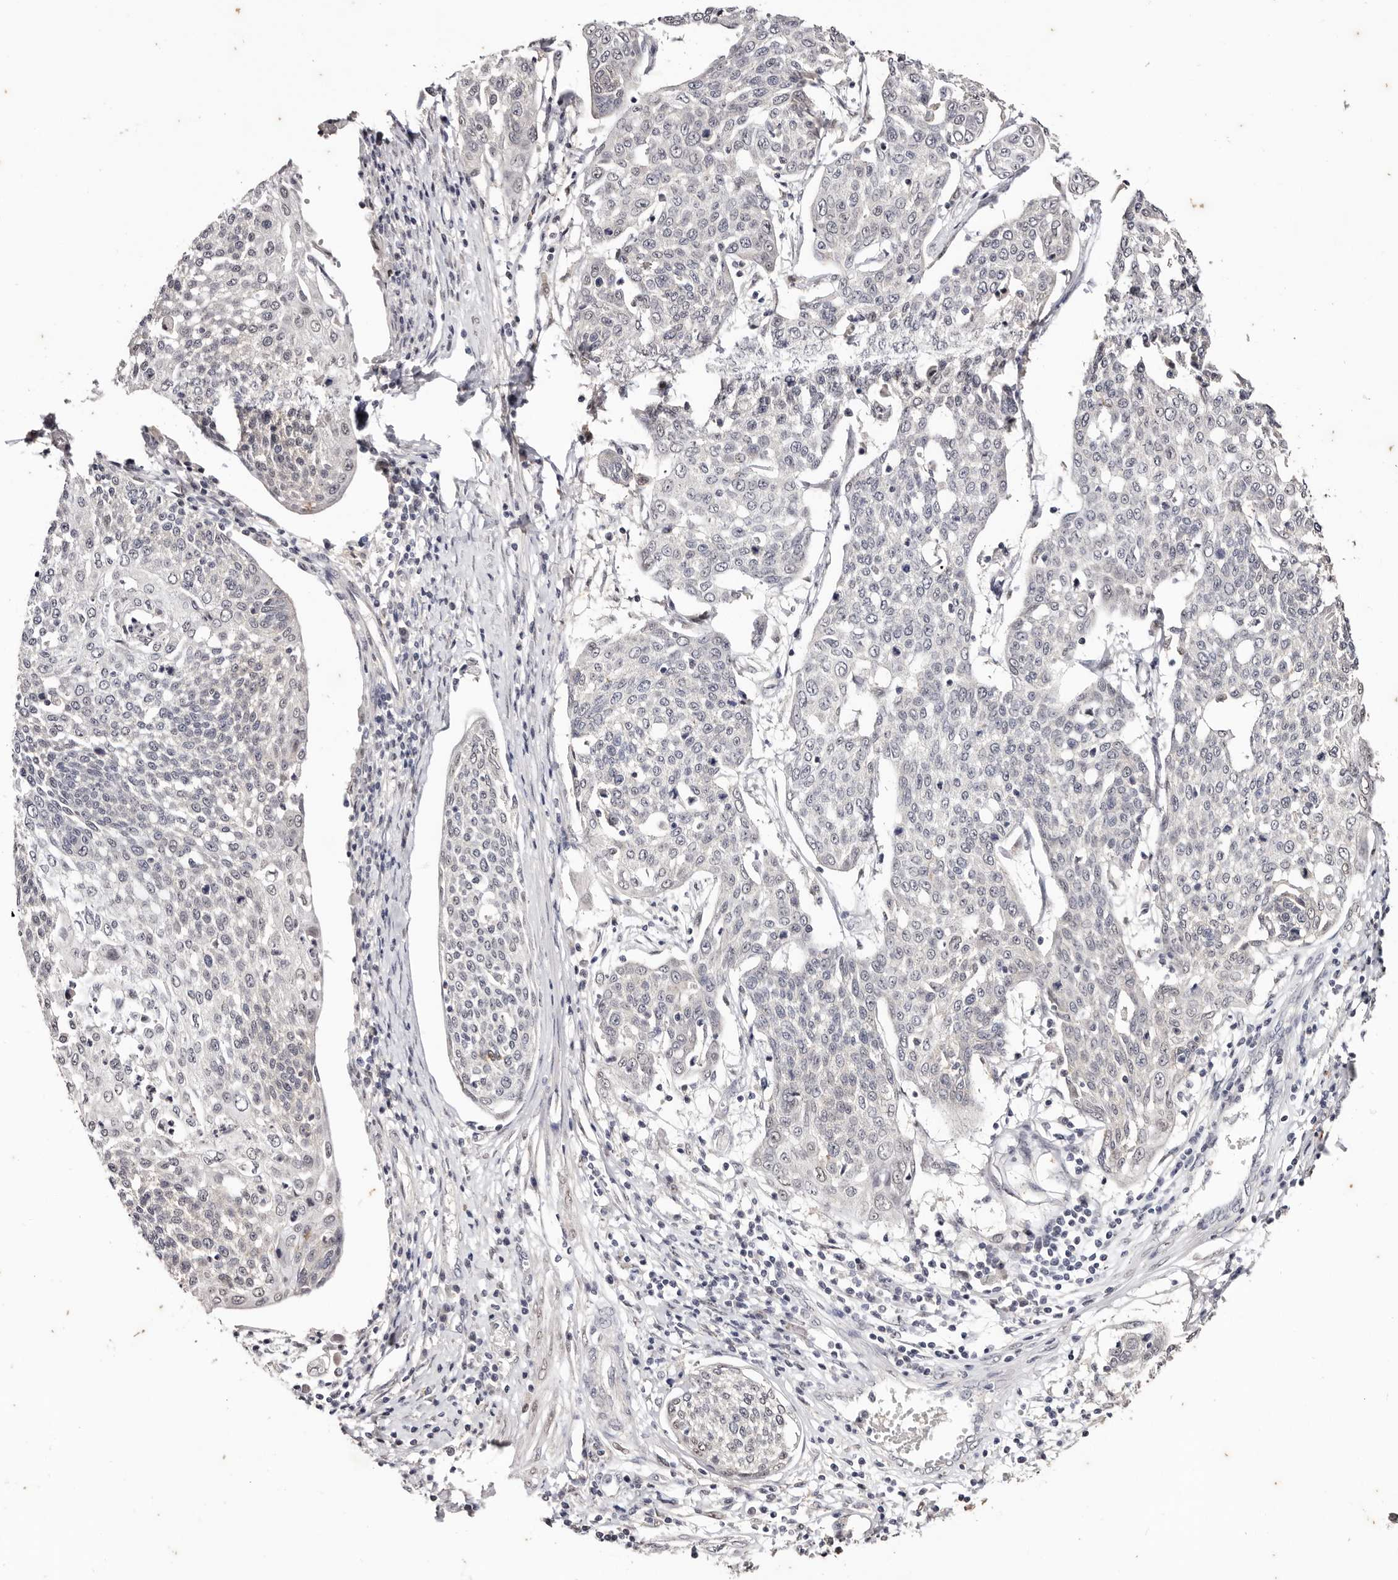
{"staining": {"intensity": "negative", "quantity": "none", "location": "none"}, "tissue": "cervical cancer", "cell_type": "Tumor cells", "image_type": "cancer", "snomed": [{"axis": "morphology", "description": "Squamous cell carcinoma, NOS"}, {"axis": "topography", "description": "Cervix"}], "caption": "A micrograph of human cervical cancer is negative for staining in tumor cells.", "gene": "TYW3", "patient": {"sex": "female", "age": 34}}